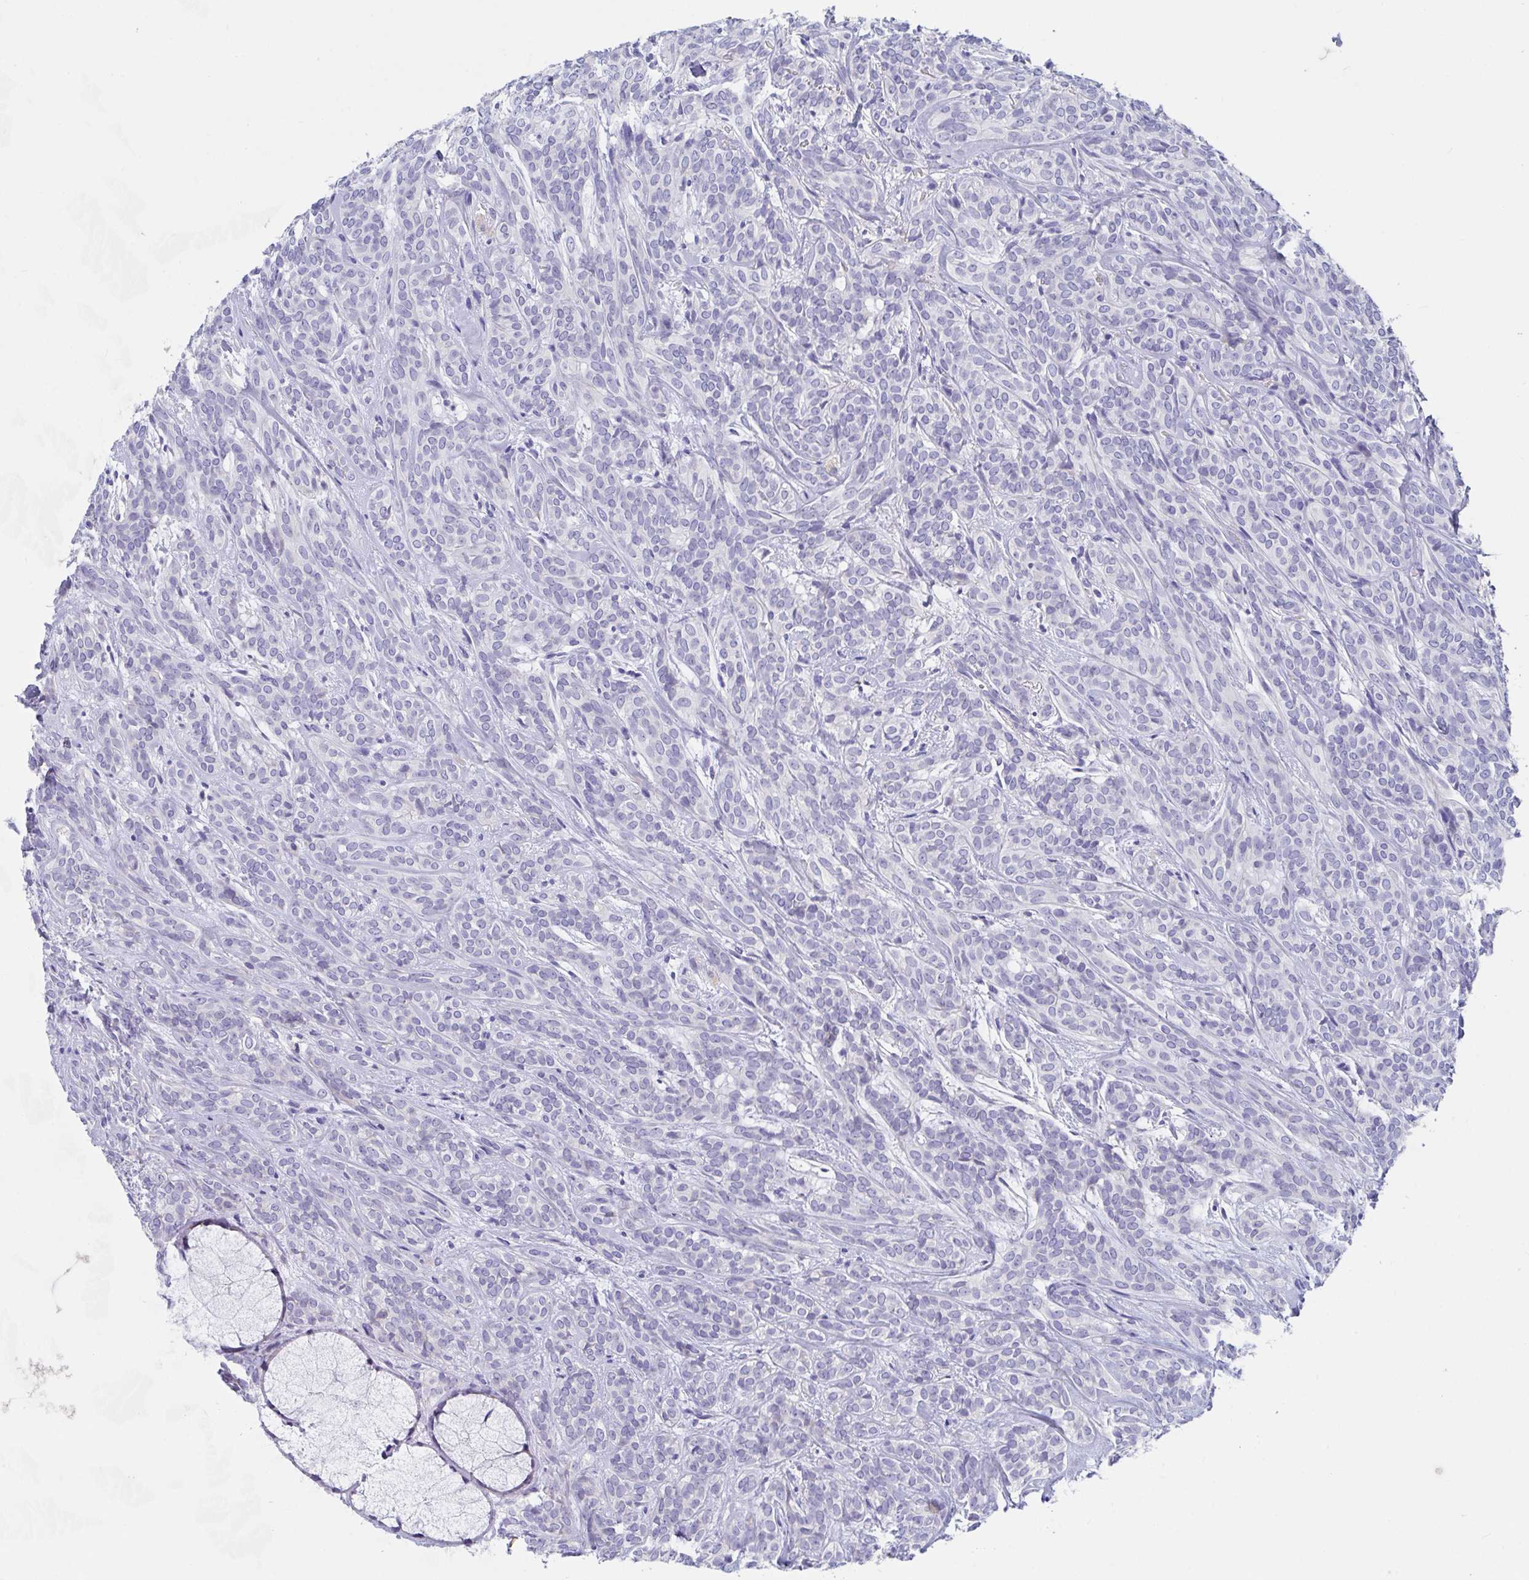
{"staining": {"intensity": "negative", "quantity": "none", "location": "none"}, "tissue": "head and neck cancer", "cell_type": "Tumor cells", "image_type": "cancer", "snomed": [{"axis": "morphology", "description": "Adenocarcinoma, NOS"}, {"axis": "topography", "description": "Head-Neck"}], "caption": "IHC of head and neck adenocarcinoma displays no positivity in tumor cells.", "gene": "ZNF561", "patient": {"sex": "female", "age": 57}}